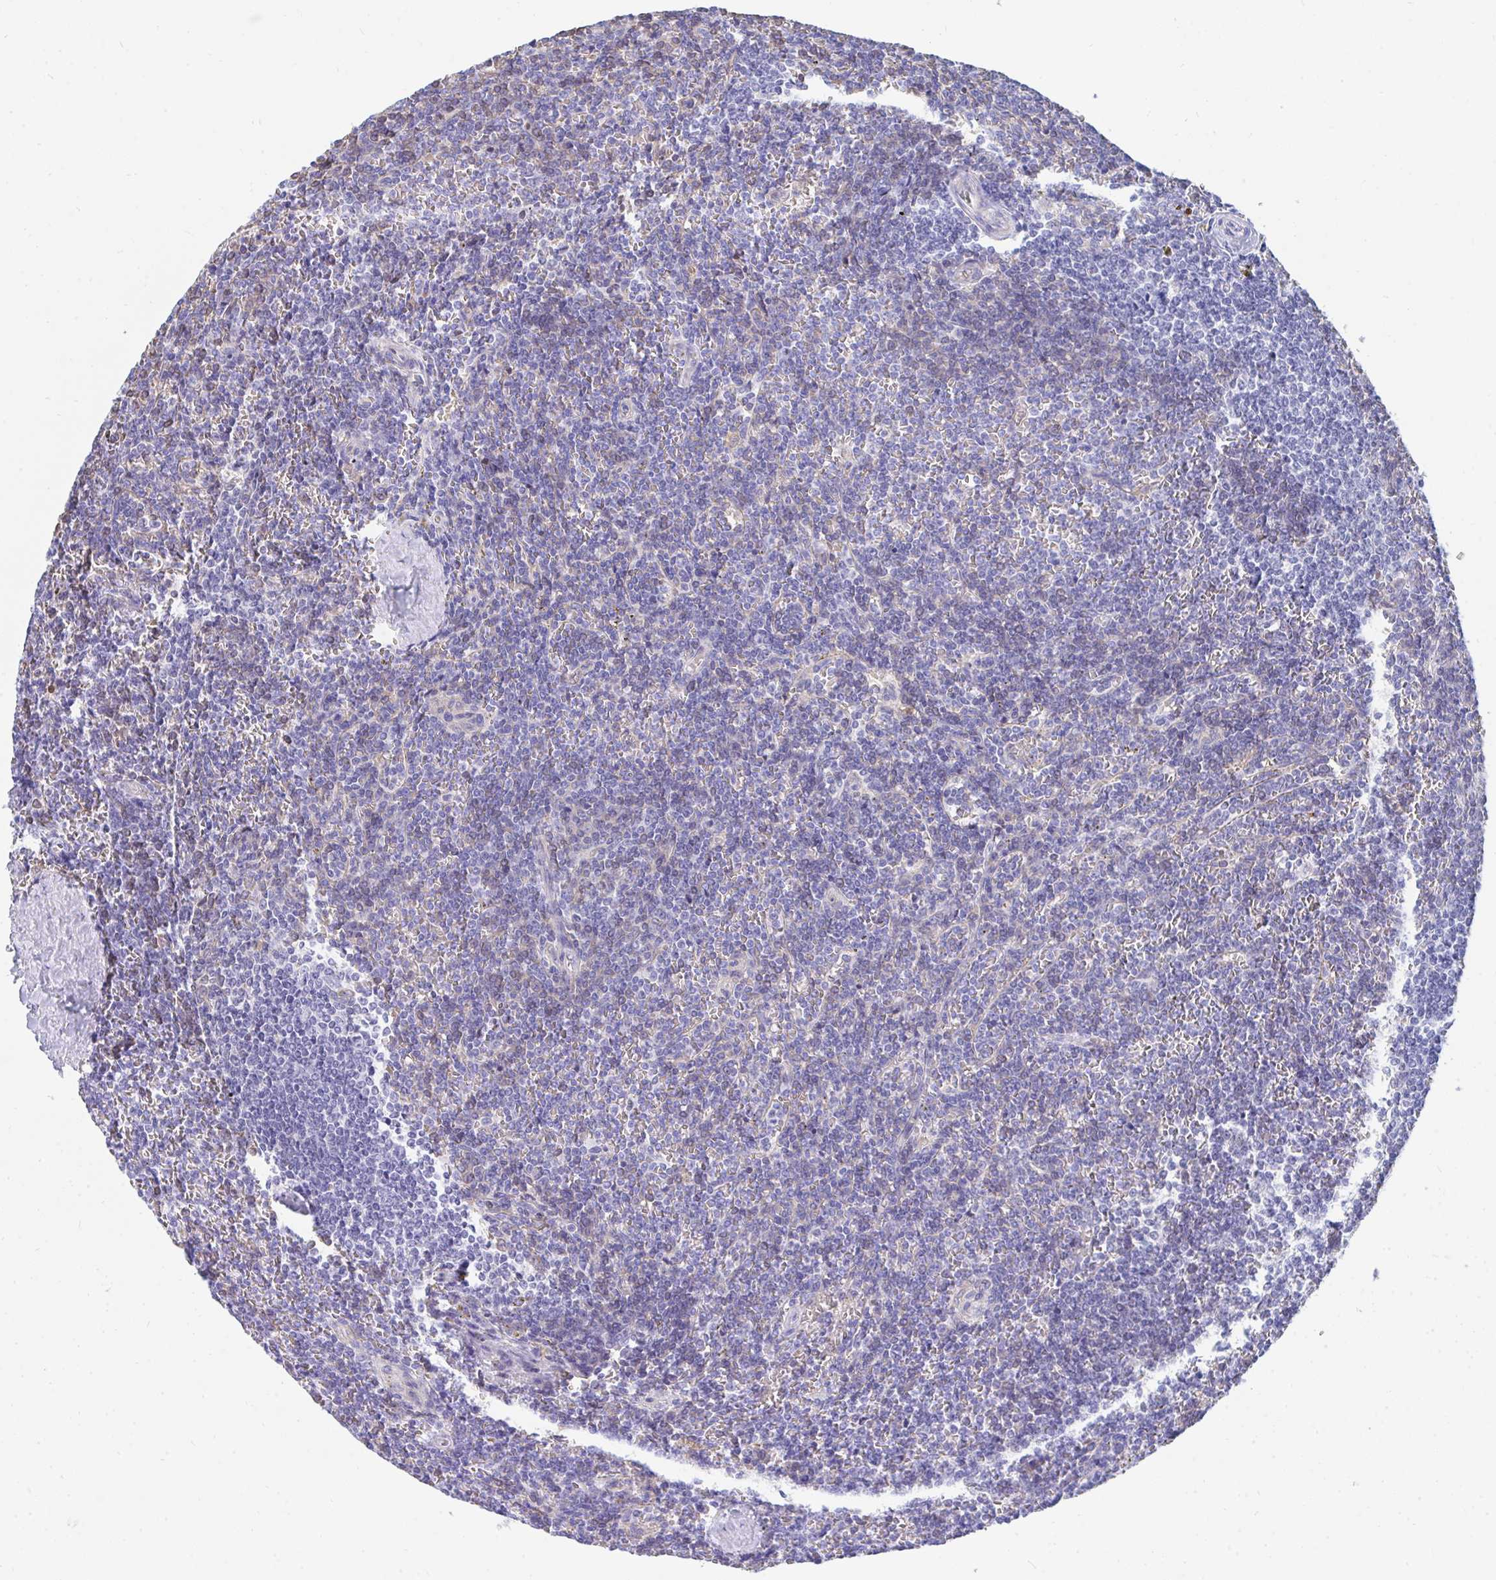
{"staining": {"intensity": "negative", "quantity": "none", "location": "none"}, "tissue": "lymphoma", "cell_type": "Tumor cells", "image_type": "cancer", "snomed": [{"axis": "morphology", "description": "Malignant lymphoma, non-Hodgkin's type, Low grade"}, {"axis": "topography", "description": "Spleen"}], "caption": "This is an immunohistochemistry (IHC) photomicrograph of low-grade malignant lymphoma, non-Hodgkin's type. There is no expression in tumor cells.", "gene": "MROH2B", "patient": {"sex": "male", "age": 78}}